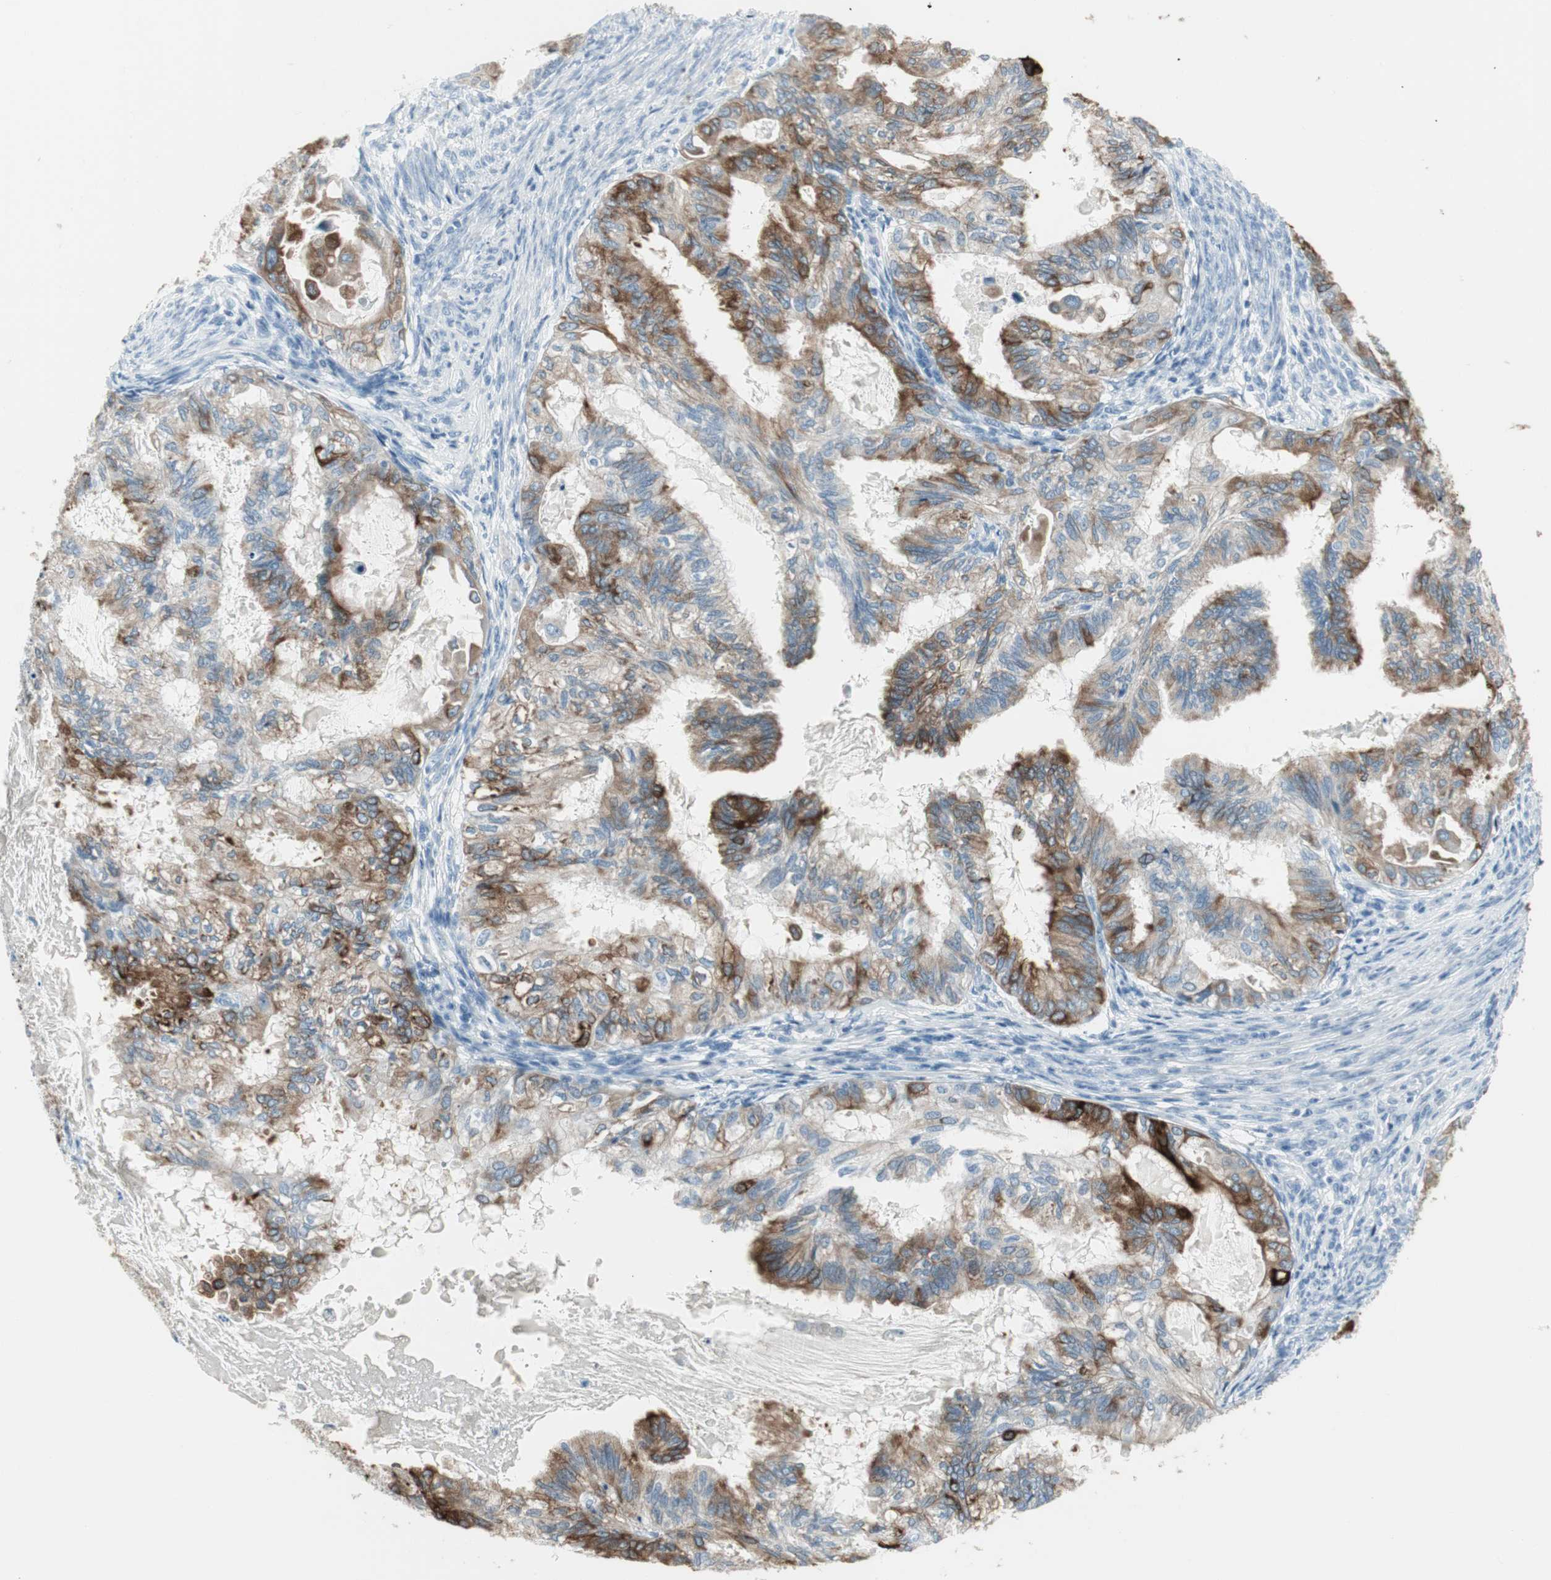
{"staining": {"intensity": "strong", "quantity": "25%-75%", "location": "cytoplasmic/membranous"}, "tissue": "cervical cancer", "cell_type": "Tumor cells", "image_type": "cancer", "snomed": [{"axis": "morphology", "description": "Normal tissue, NOS"}, {"axis": "morphology", "description": "Adenocarcinoma, NOS"}, {"axis": "topography", "description": "Cervix"}, {"axis": "topography", "description": "Endometrium"}], "caption": "A brown stain highlights strong cytoplasmic/membranous expression of a protein in cervical adenocarcinoma tumor cells. Nuclei are stained in blue.", "gene": "AGR2", "patient": {"sex": "female", "age": 86}}